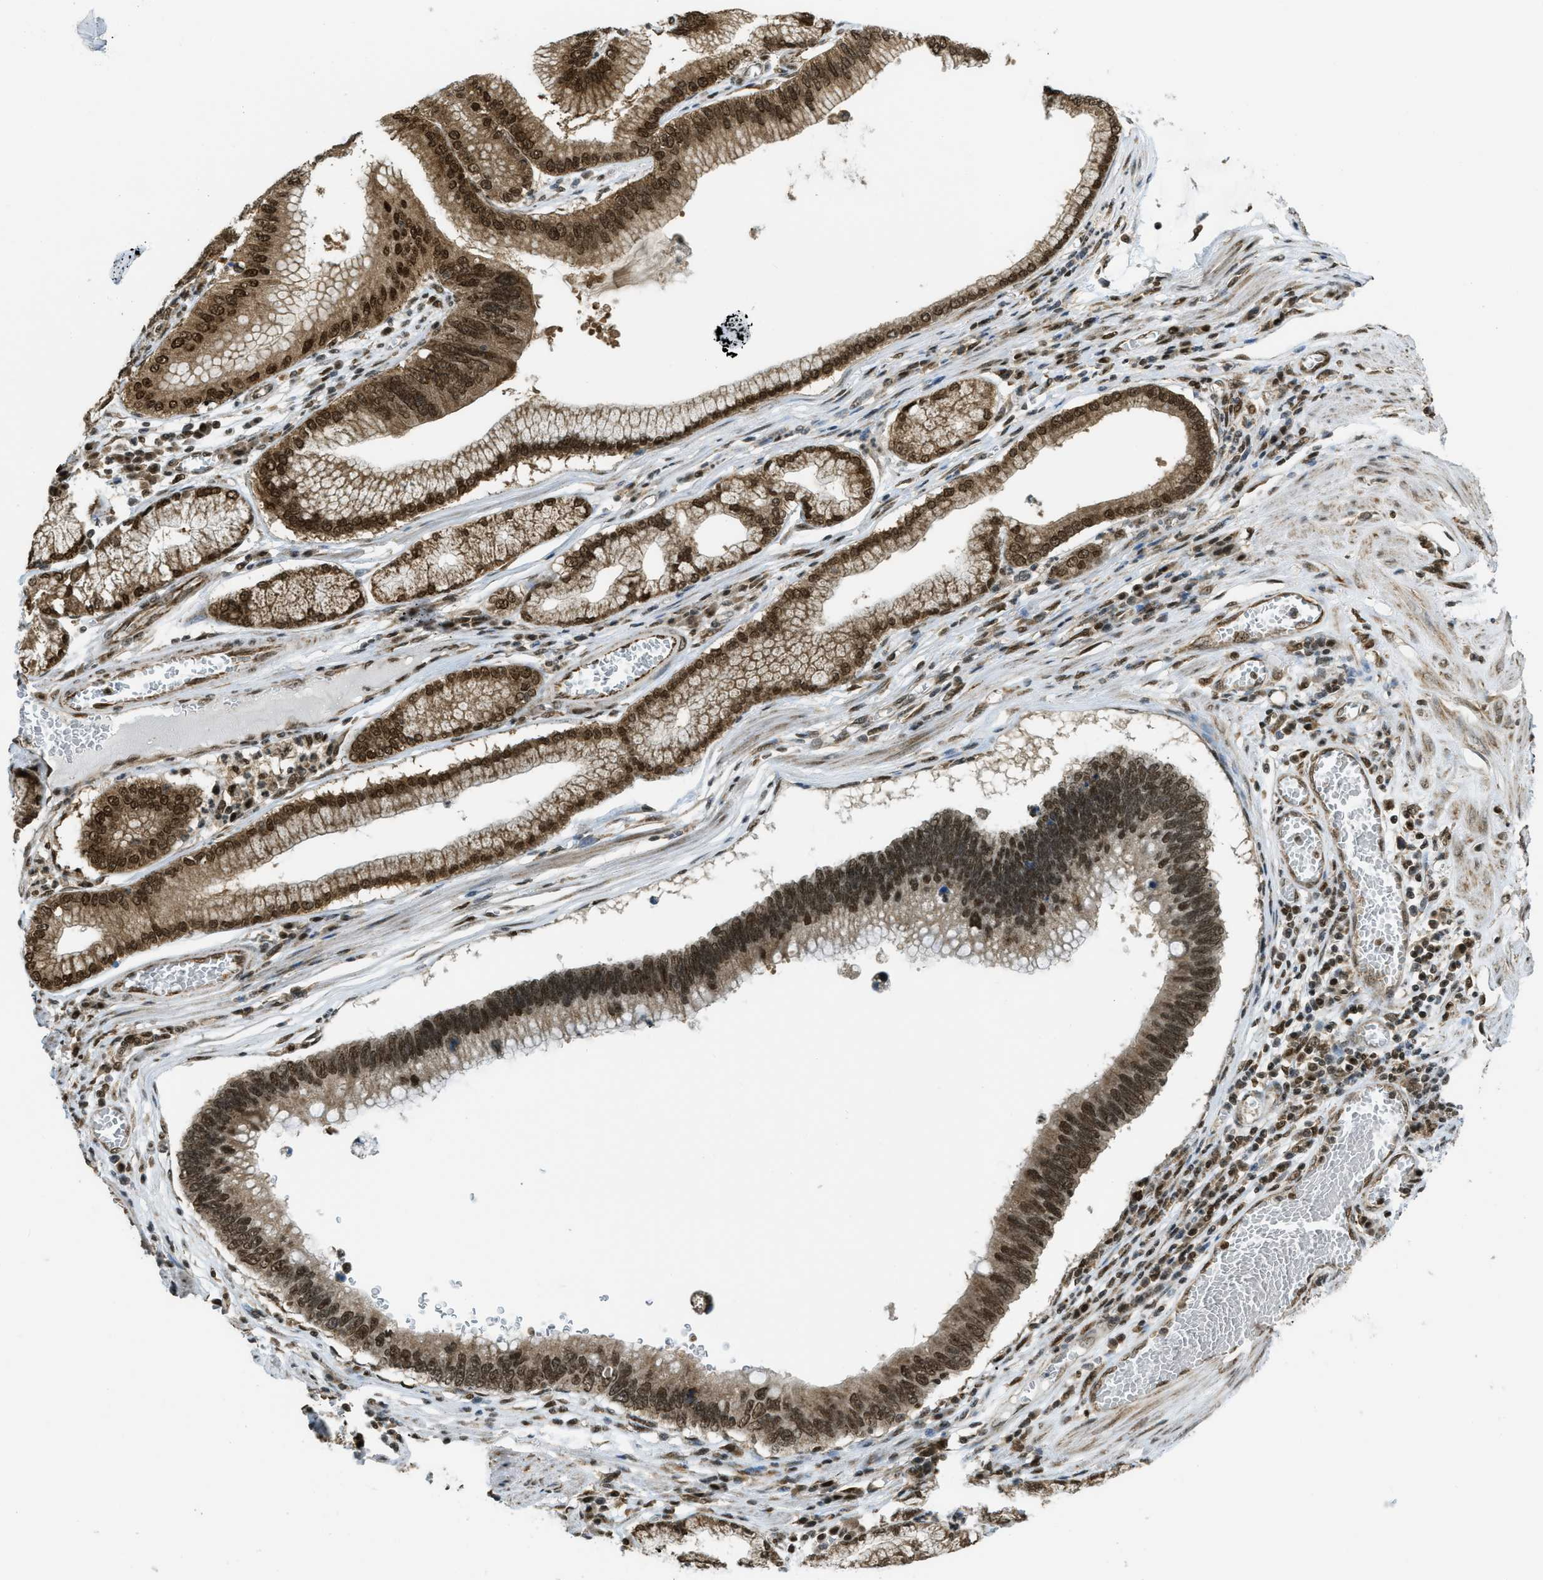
{"staining": {"intensity": "strong", "quantity": ">75%", "location": "cytoplasmic/membranous,nuclear"}, "tissue": "stomach cancer", "cell_type": "Tumor cells", "image_type": "cancer", "snomed": [{"axis": "morphology", "description": "Adenocarcinoma, NOS"}, {"axis": "topography", "description": "Stomach"}], "caption": "Immunohistochemistry (IHC) micrograph of neoplastic tissue: stomach cancer (adenocarcinoma) stained using IHC displays high levels of strong protein expression localized specifically in the cytoplasmic/membranous and nuclear of tumor cells, appearing as a cytoplasmic/membranous and nuclear brown color.", "gene": "TNPO1", "patient": {"sex": "male", "age": 59}}